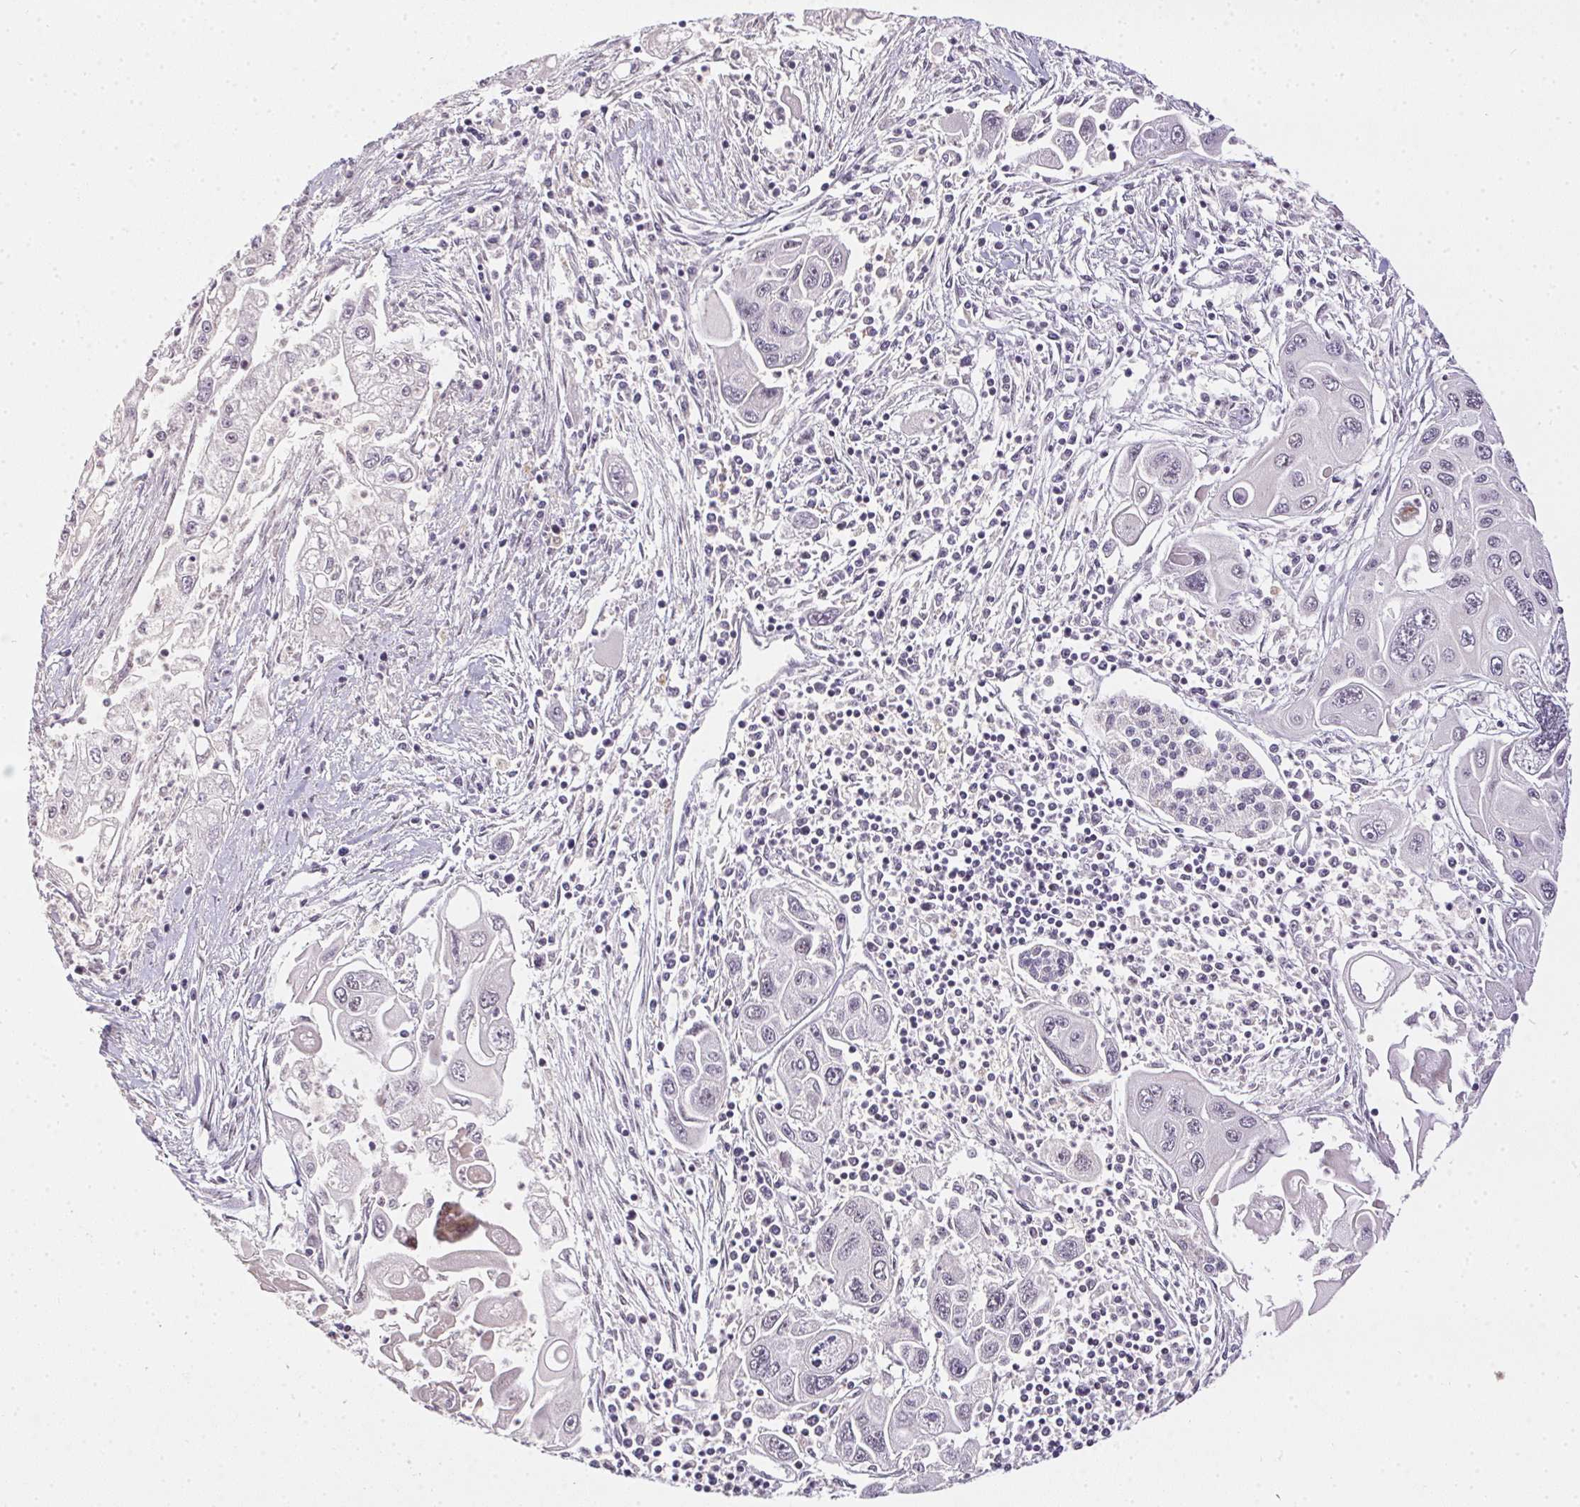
{"staining": {"intensity": "negative", "quantity": "none", "location": "none"}, "tissue": "pancreatic cancer", "cell_type": "Tumor cells", "image_type": "cancer", "snomed": [{"axis": "morphology", "description": "Adenocarcinoma, NOS"}, {"axis": "topography", "description": "Pancreas"}], "caption": "The histopathology image reveals no staining of tumor cells in pancreatic cancer.", "gene": "KDM4D", "patient": {"sex": "male", "age": 70}}